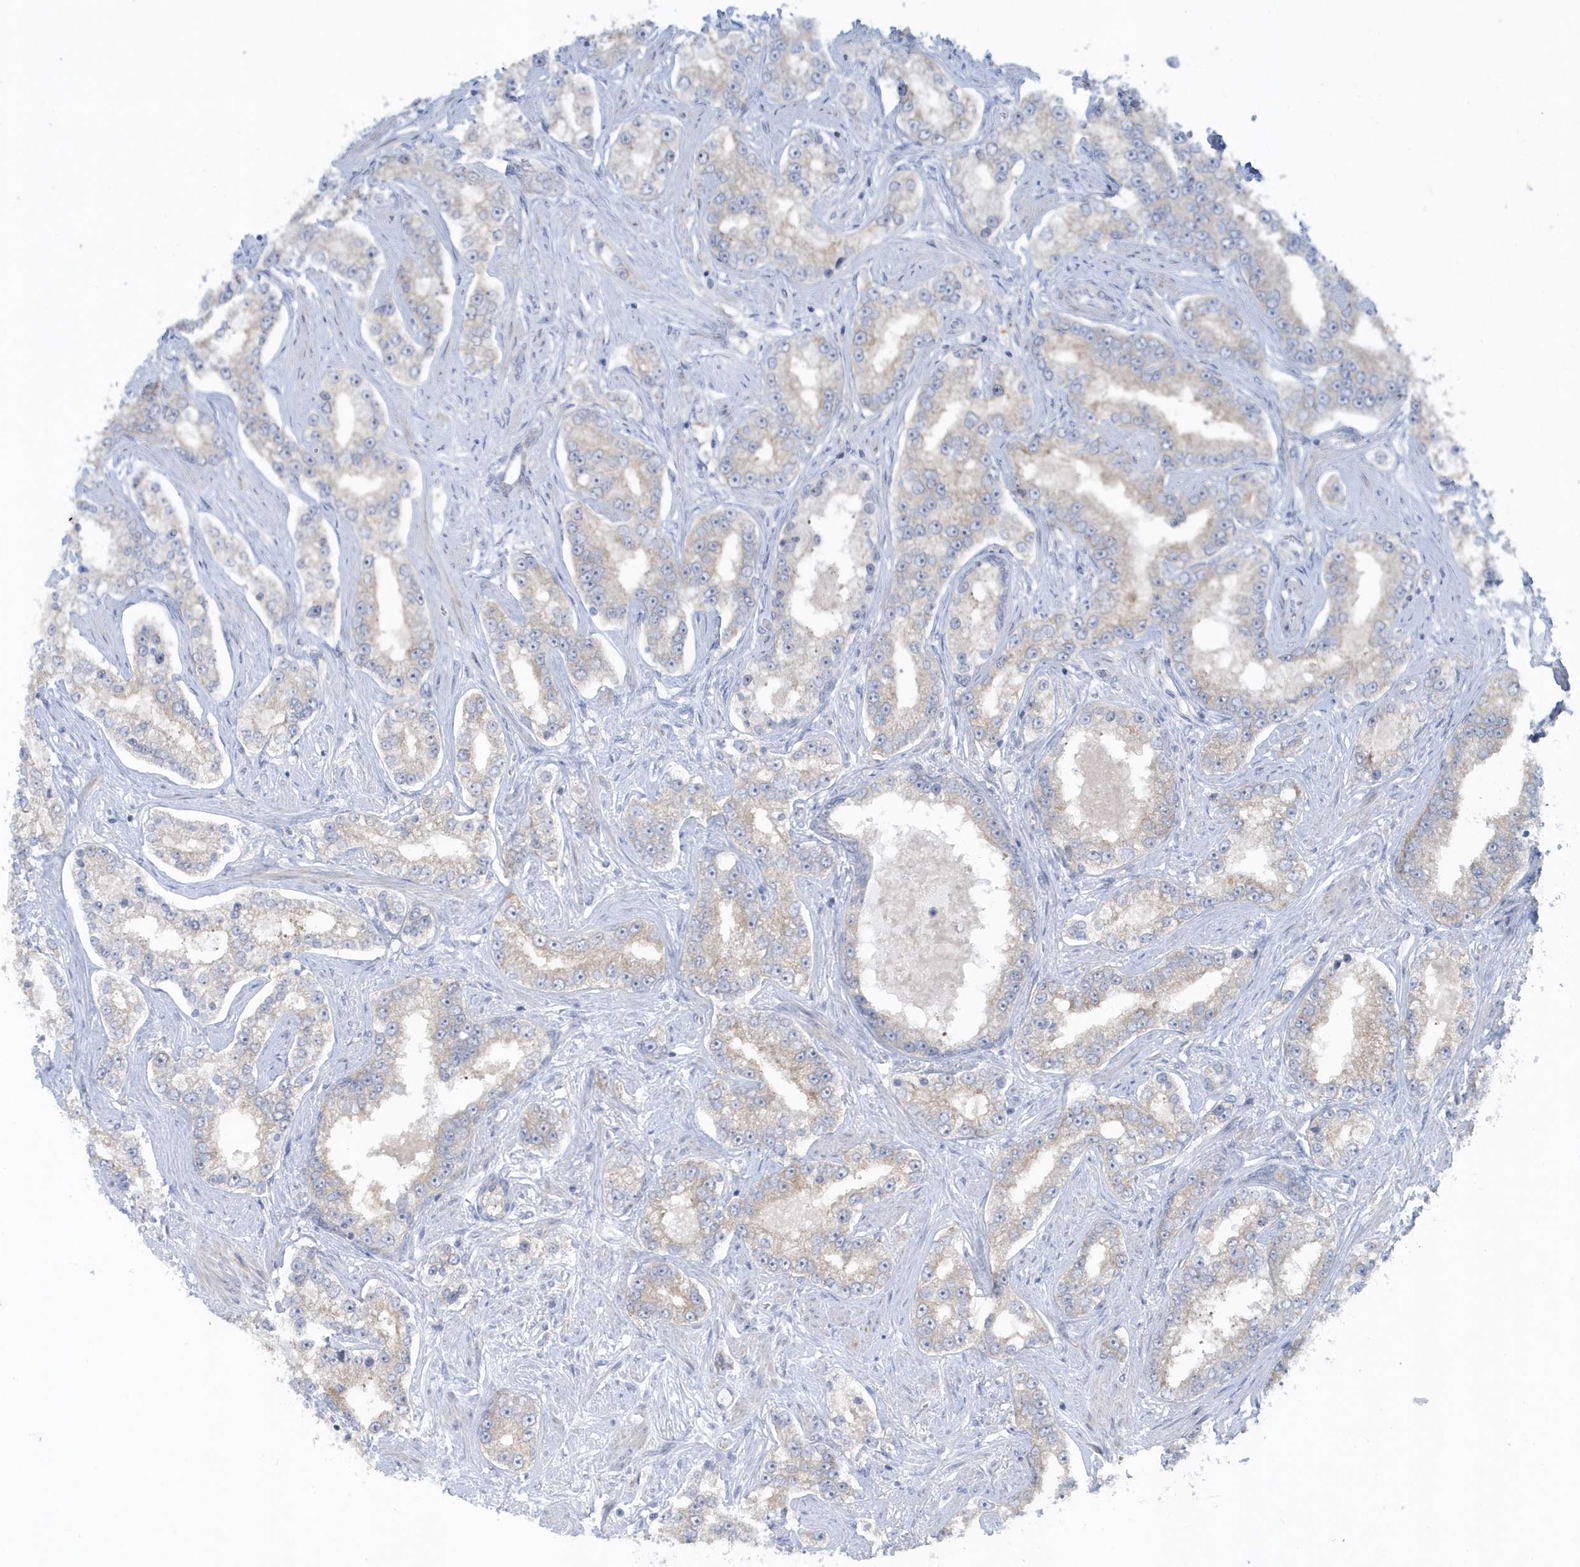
{"staining": {"intensity": "weak", "quantity": "<25%", "location": "cytoplasmic/membranous"}, "tissue": "prostate cancer", "cell_type": "Tumor cells", "image_type": "cancer", "snomed": [{"axis": "morphology", "description": "Normal tissue, NOS"}, {"axis": "morphology", "description": "Adenocarcinoma, High grade"}, {"axis": "topography", "description": "Prostate"}], "caption": "High magnification brightfield microscopy of prostate cancer (adenocarcinoma (high-grade)) stained with DAB (brown) and counterstained with hematoxylin (blue): tumor cells show no significant staining.", "gene": "SCN3A", "patient": {"sex": "male", "age": 83}}